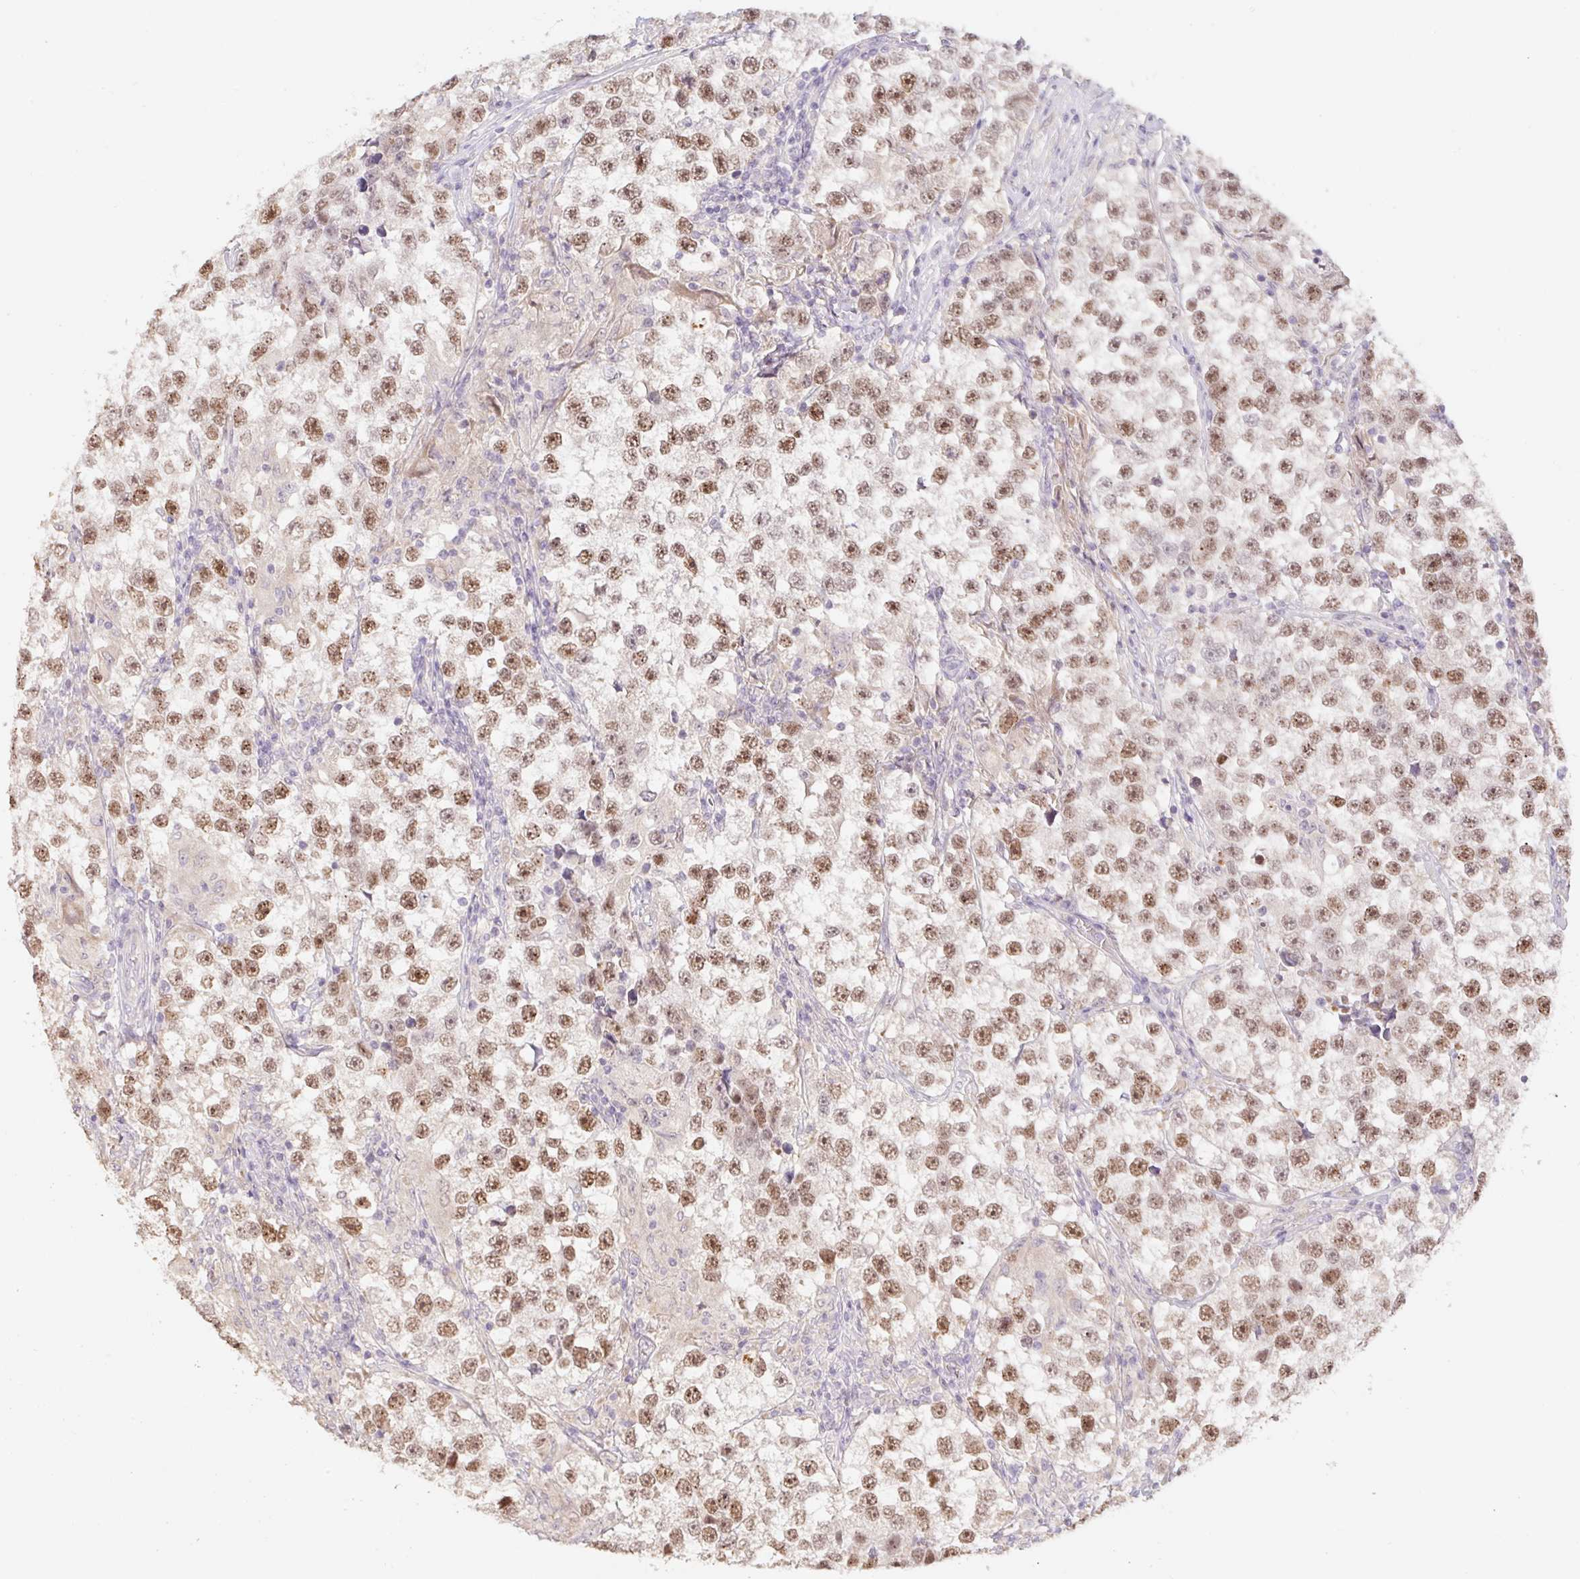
{"staining": {"intensity": "moderate", "quantity": ">75%", "location": "nuclear"}, "tissue": "testis cancer", "cell_type": "Tumor cells", "image_type": "cancer", "snomed": [{"axis": "morphology", "description": "Seminoma, NOS"}, {"axis": "topography", "description": "Testis"}], "caption": "Moderate nuclear staining for a protein is identified in approximately >75% of tumor cells of testis seminoma using immunohistochemistry.", "gene": "MIA2", "patient": {"sex": "male", "age": 46}}